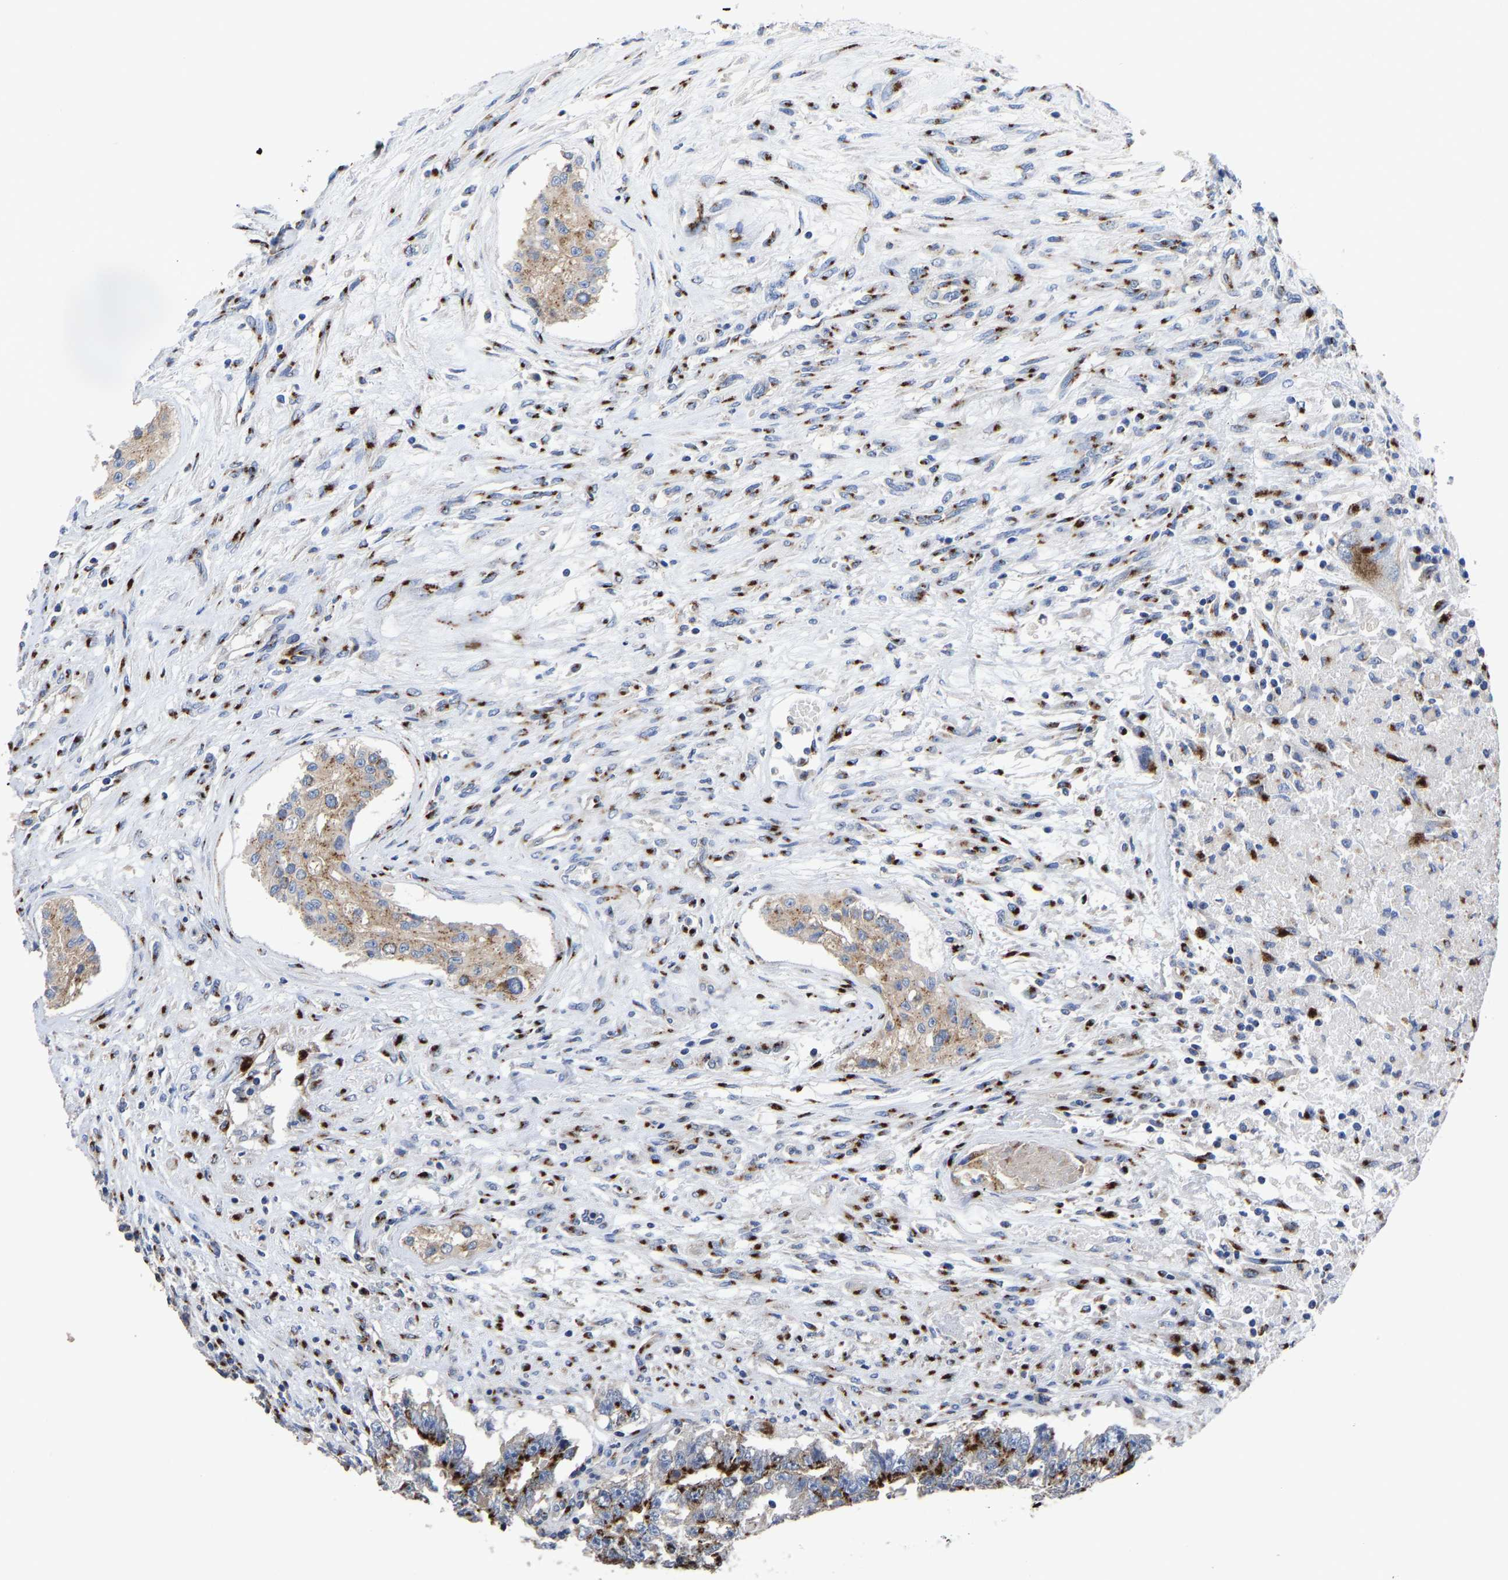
{"staining": {"intensity": "strong", "quantity": "25%-75%", "location": "cytoplasmic/membranous"}, "tissue": "testis cancer", "cell_type": "Tumor cells", "image_type": "cancer", "snomed": [{"axis": "morphology", "description": "Carcinoma, Embryonal, NOS"}, {"axis": "topography", "description": "Testis"}], "caption": "The photomicrograph demonstrates a brown stain indicating the presence of a protein in the cytoplasmic/membranous of tumor cells in testis embryonal carcinoma. The staining is performed using DAB (3,3'-diaminobenzidine) brown chromogen to label protein expression. The nuclei are counter-stained blue using hematoxylin.", "gene": "TMEM87A", "patient": {"sex": "male", "age": 25}}